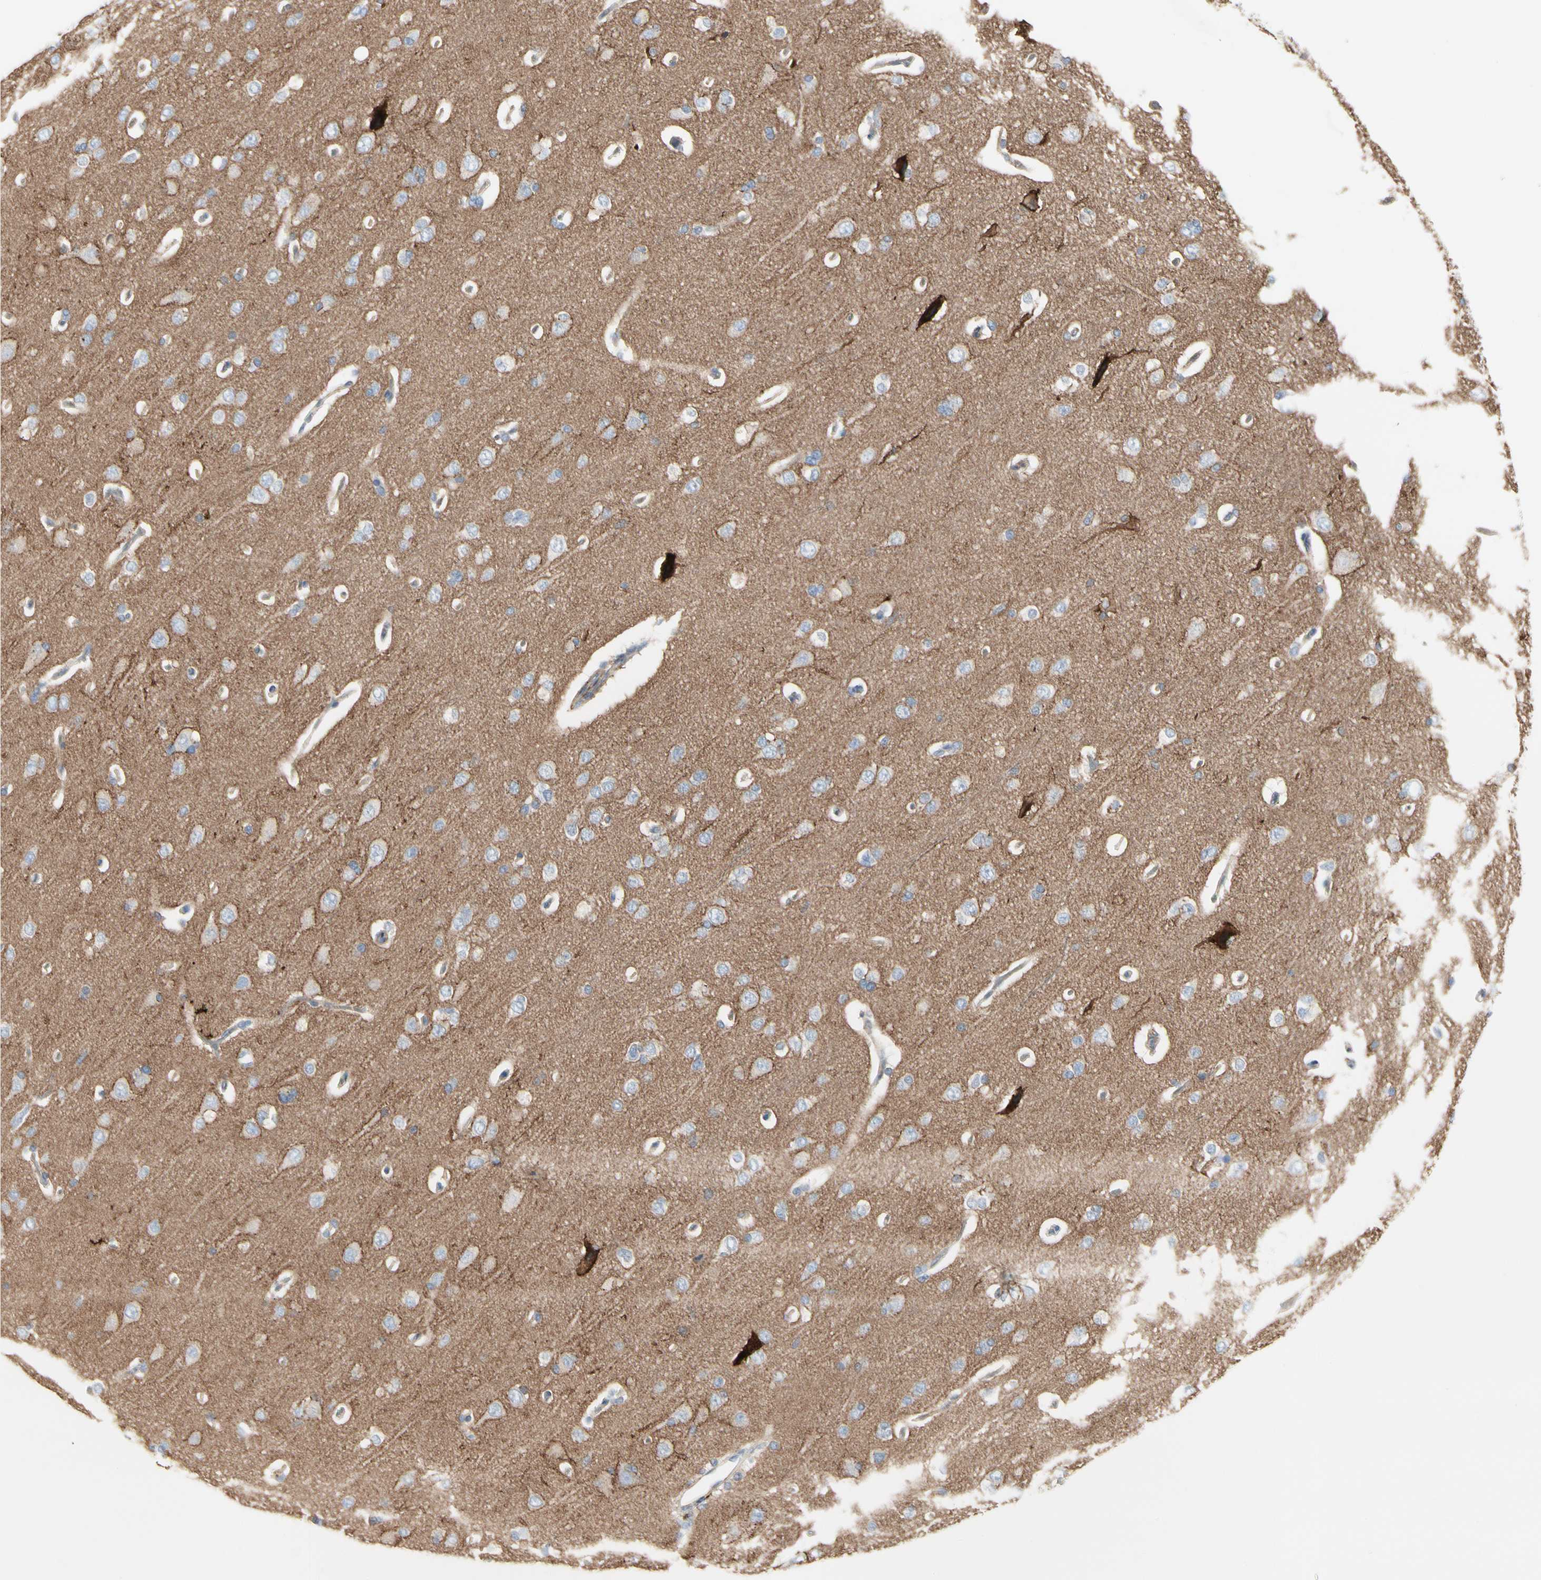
{"staining": {"intensity": "negative", "quantity": "none", "location": "none"}, "tissue": "cerebral cortex", "cell_type": "Endothelial cells", "image_type": "normal", "snomed": [{"axis": "morphology", "description": "Normal tissue, NOS"}, {"axis": "topography", "description": "Cerebral cortex"}], "caption": "The photomicrograph shows no significant positivity in endothelial cells of cerebral cortex.", "gene": "CLEC2B", "patient": {"sex": "male", "age": 62}}